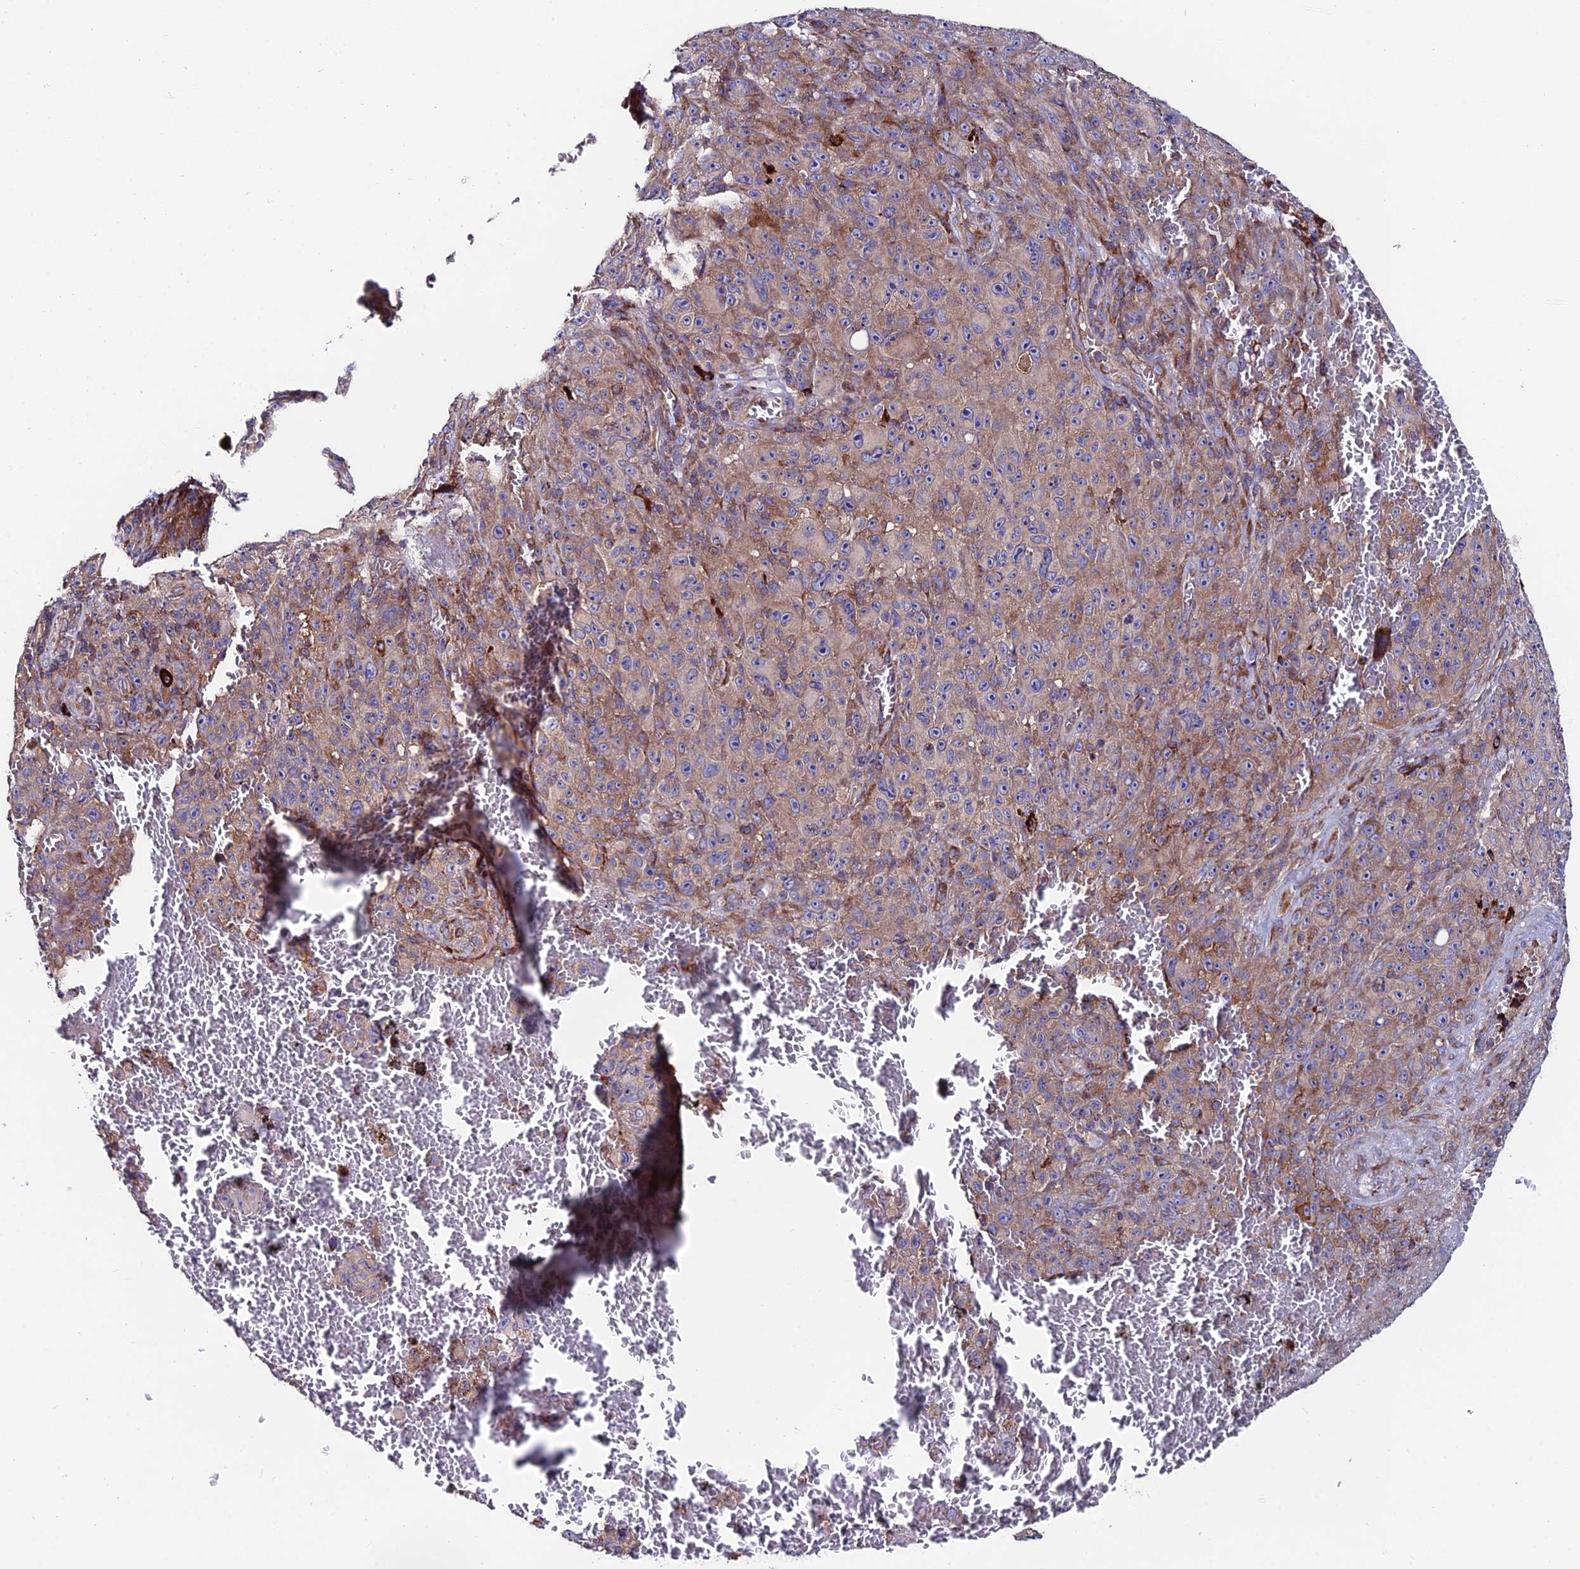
{"staining": {"intensity": "weak", "quantity": "25%-75%", "location": "cytoplasmic/membranous"}, "tissue": "melanoma", "cell_type": "Tumor cells", "image_type": "cancer", "snomed": [{"axis": "morphology", "description": "Malignant melanoma, NOS"}, {"axis": "topography", "description": "Skin"}], "caption": "Approximately 25%-75% of tumor cells in melanoma demonstrate weak cytoplasmic/membranous protein positivity as visualized by brown immunohistochemical staining.", "gene": "EIF3K", "patient": {"sex": "female", "age": 82}}